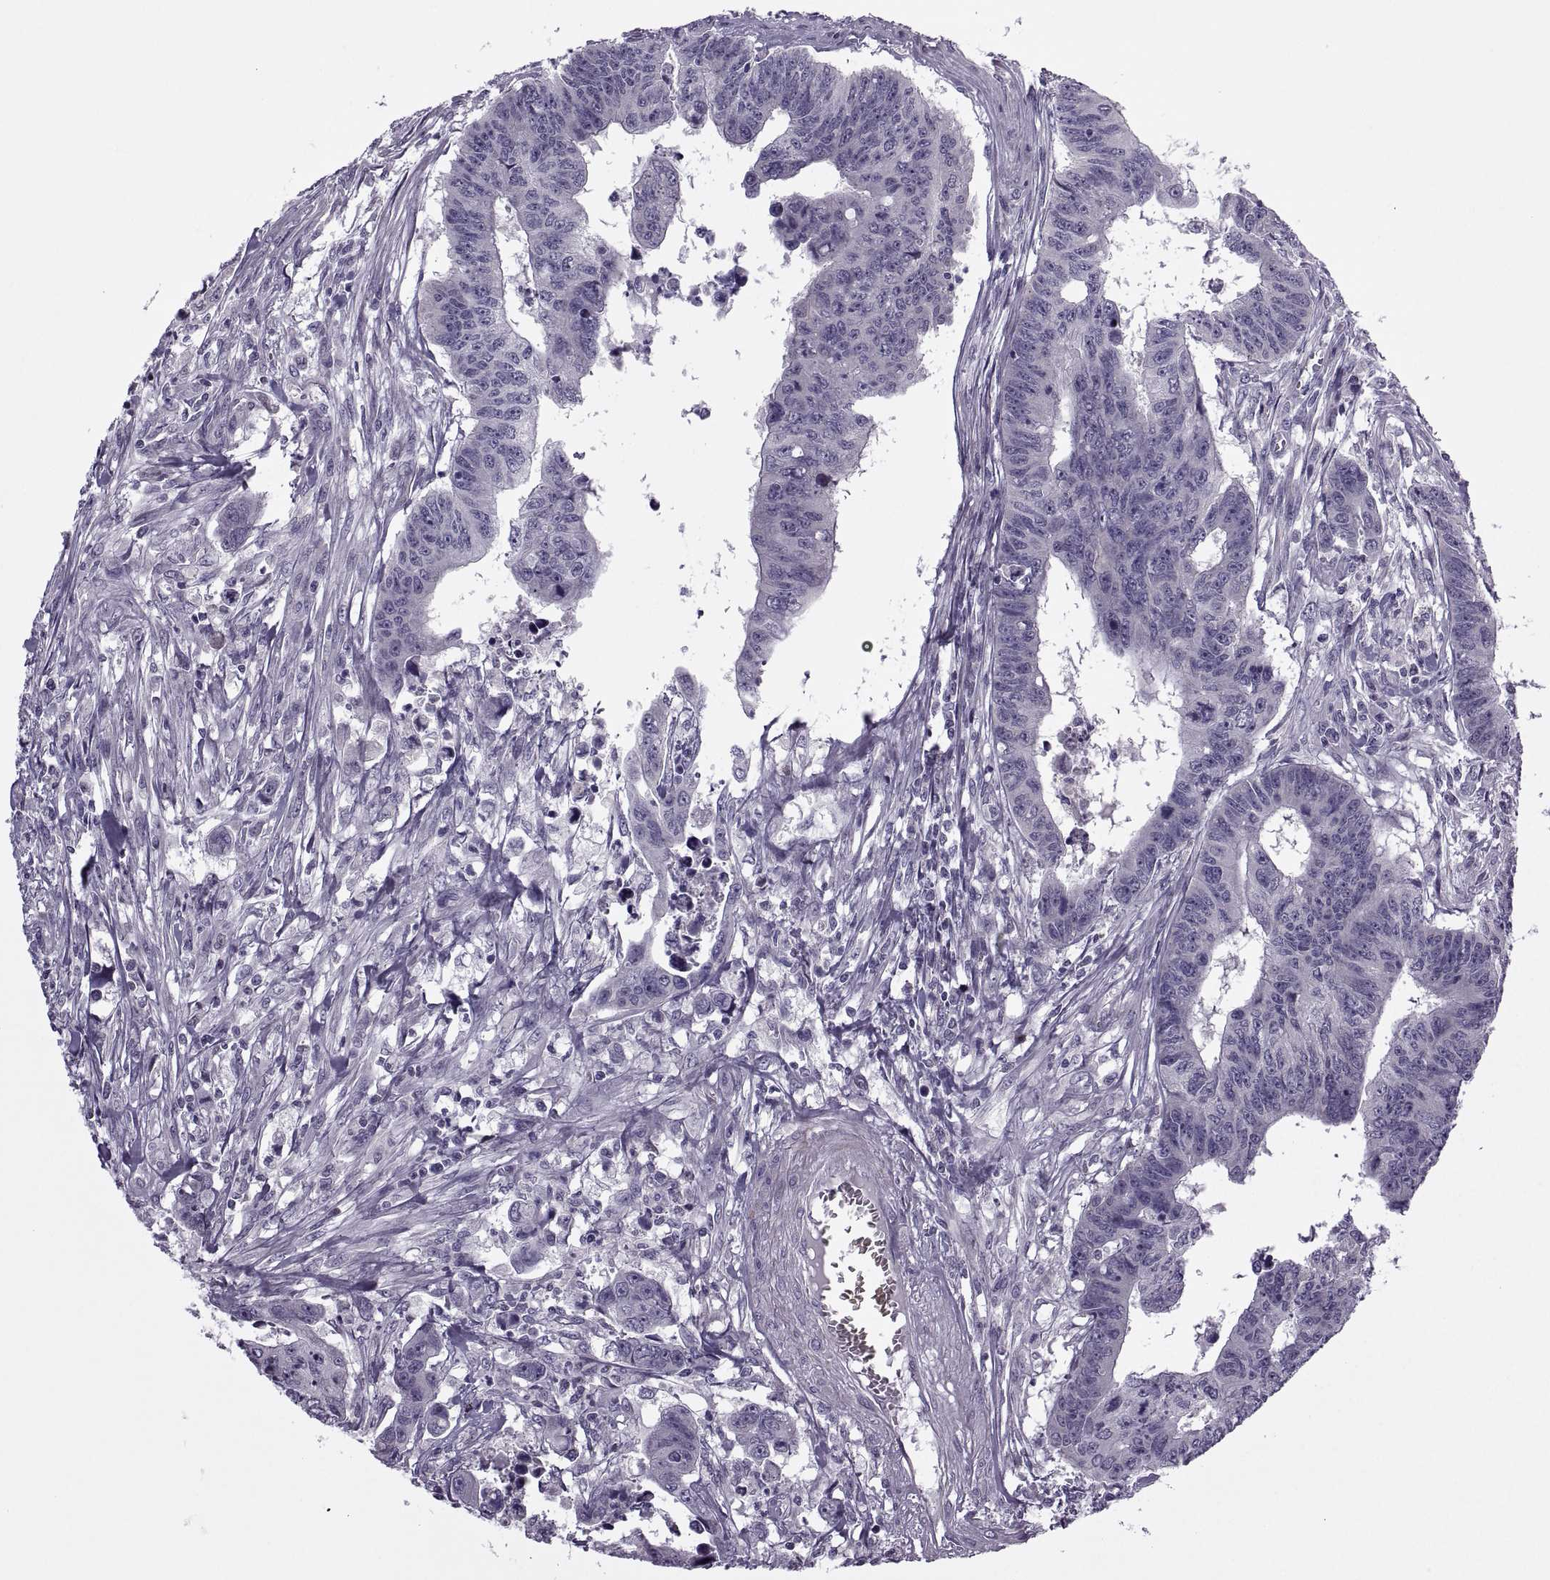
{"staining": {"intensity": "negative", "quantity": "none", "location": "none"}, "tissue": "colorectal cancer", "cell_type": "Tumor cells", "image_type": "cancer", "snomed": [{"axis": "morphology", "description": "Adenocarcinoma, NOS"}, {"axis": "topography", "description": "Rectum"}], "caption": "The IHC photomicrograph has no significant positivity in tumor cells of colorectal cancer (adenocarcinoma) tissue.", "gene": "RIPK4", "patient": {"sex": "female", "age": 85}}